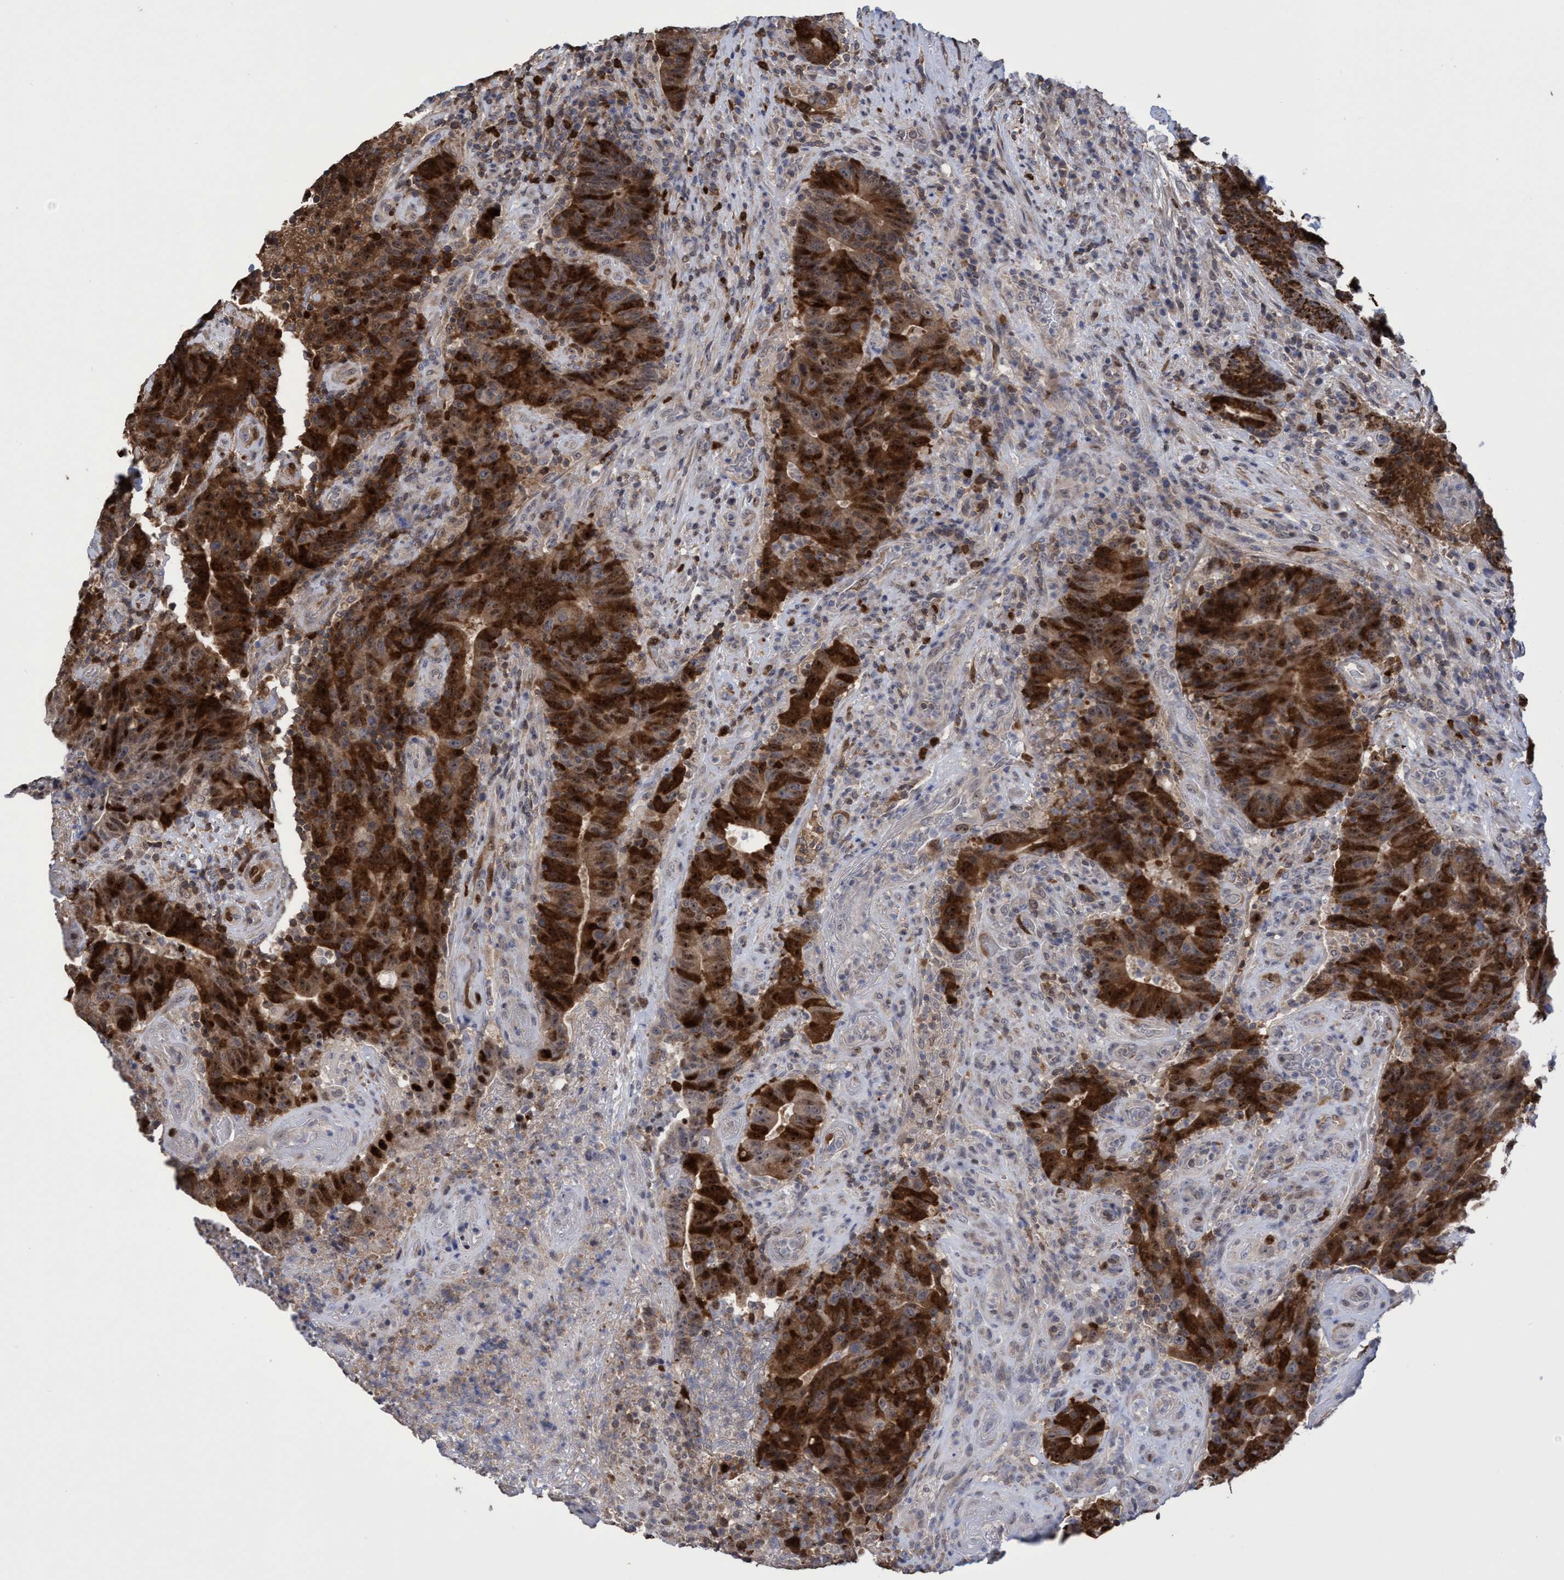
{"staining": {"intensity": "strong", "quantity": ">75%", "location": "cytoplasmic/membranous,nuclear"}, "tissue": "colorectal cancer", "cell_type": "Tumor cells", "image_type": "cancer", "snomed": [{"axis": "morphology", "description": "Normal tissue, NOS"}, {"axis": "morphology", "description": "Adenocarcinoma, NOS"}, {"axis": "topography", "description": "Colon"}], "caption": "An IHC photomicrograph of neoplastic tissue is shown. Protein staining in brown shows strong cytoplasmic/membranous and nuclear positivity in colorectal cancer within tumor cells.", "gene": "SLBP", "patient": {"sex": "female", "age": 75}}